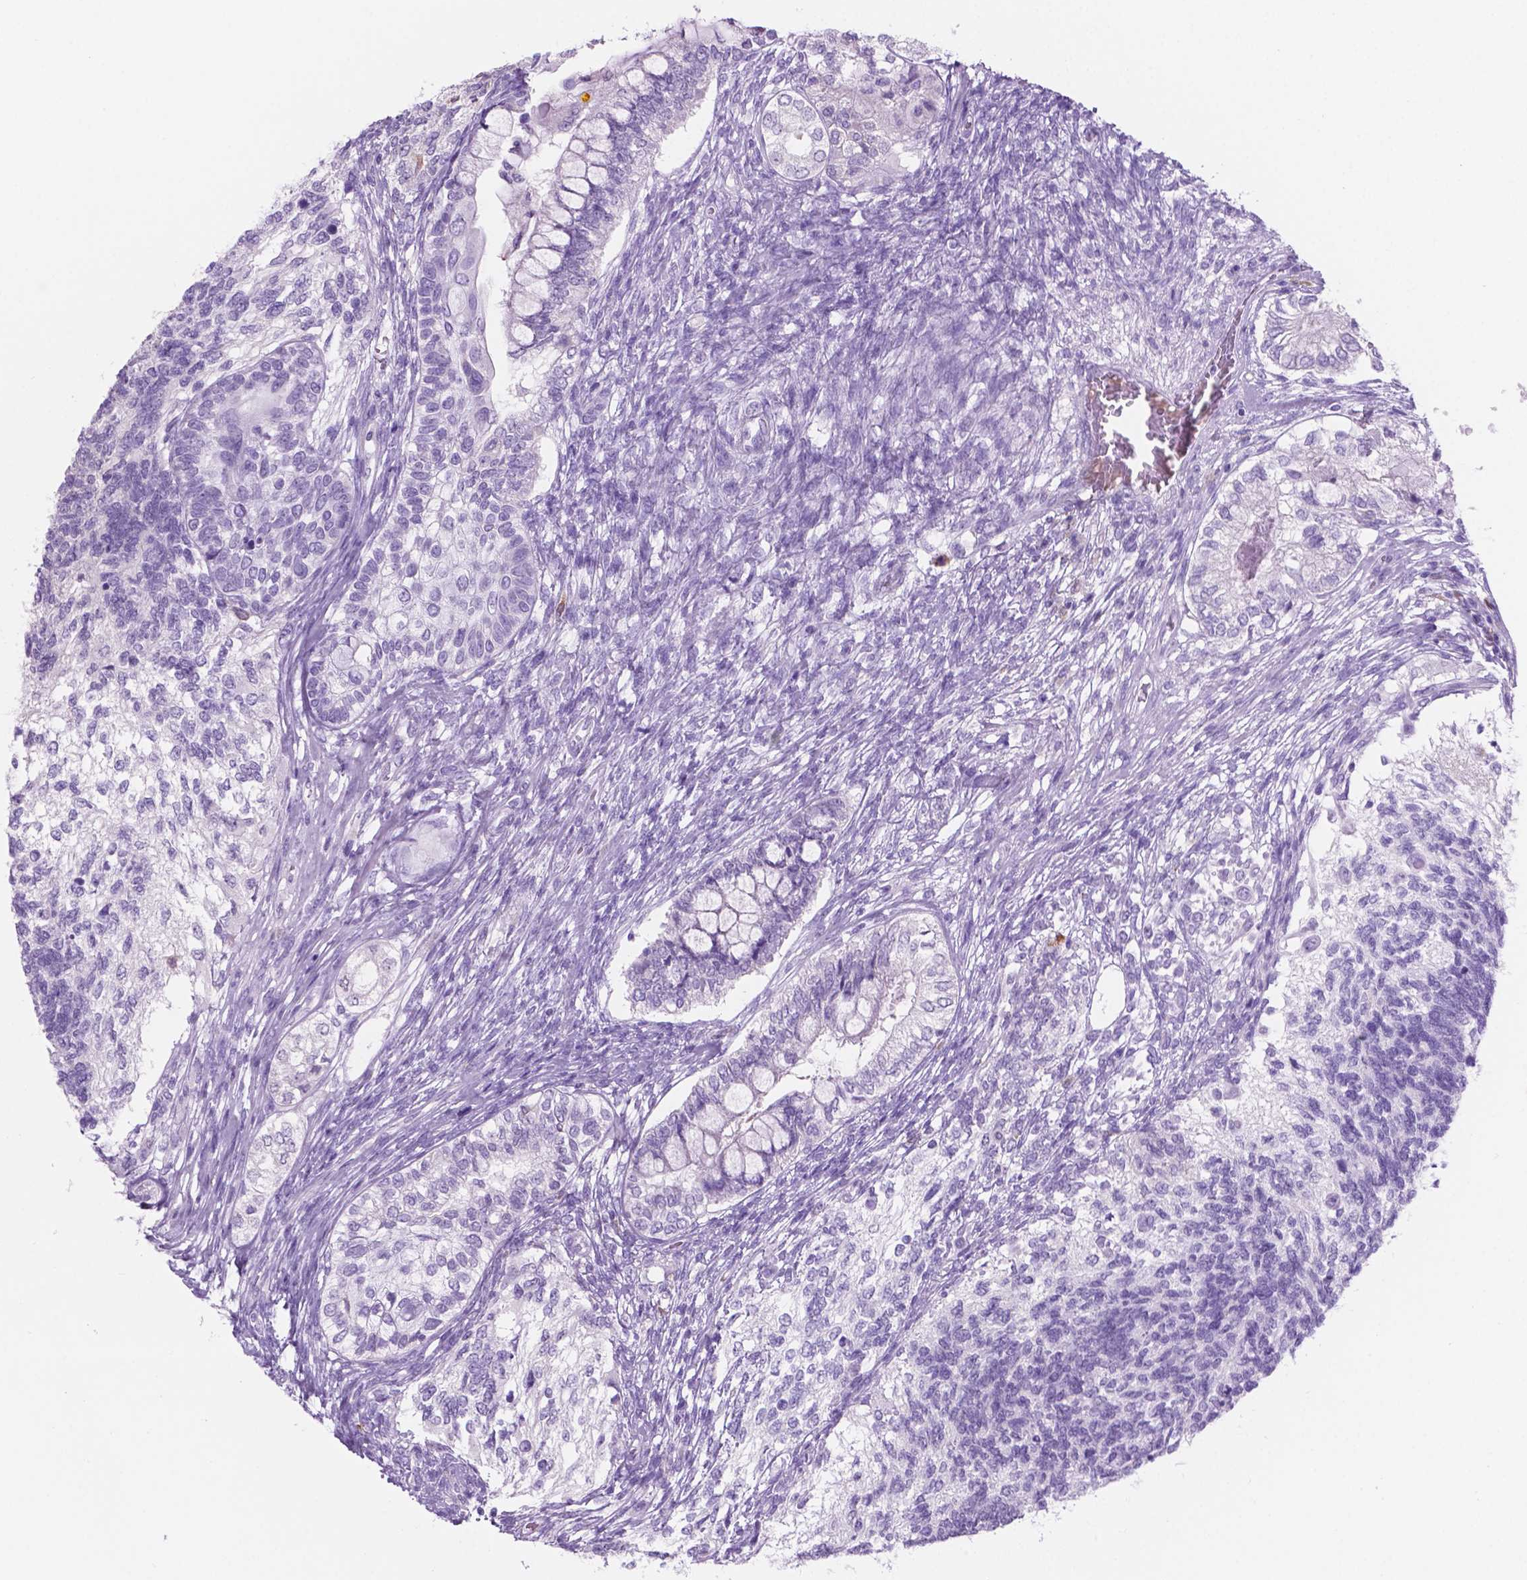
{"staining": {"intensity": "negative", "quantity": "none", "location": "none"}, "tissue": "testis cancer", "cell_type": "Tumor cells", "image_type": "cancer", "snomed": [{"axis": "morphology", "description": "Seminoma, NOS"}, {"axis": "morphology", "description": "Carcinoma, Embryonal, NOS"}, {"axis": "topography", "description": "Testis"}], "caption": "The histopathology image displays no staining of tumor cells in testis cancer.", "gene": "GRIN2B", "patient": {"sex": "male", "age": 41}}